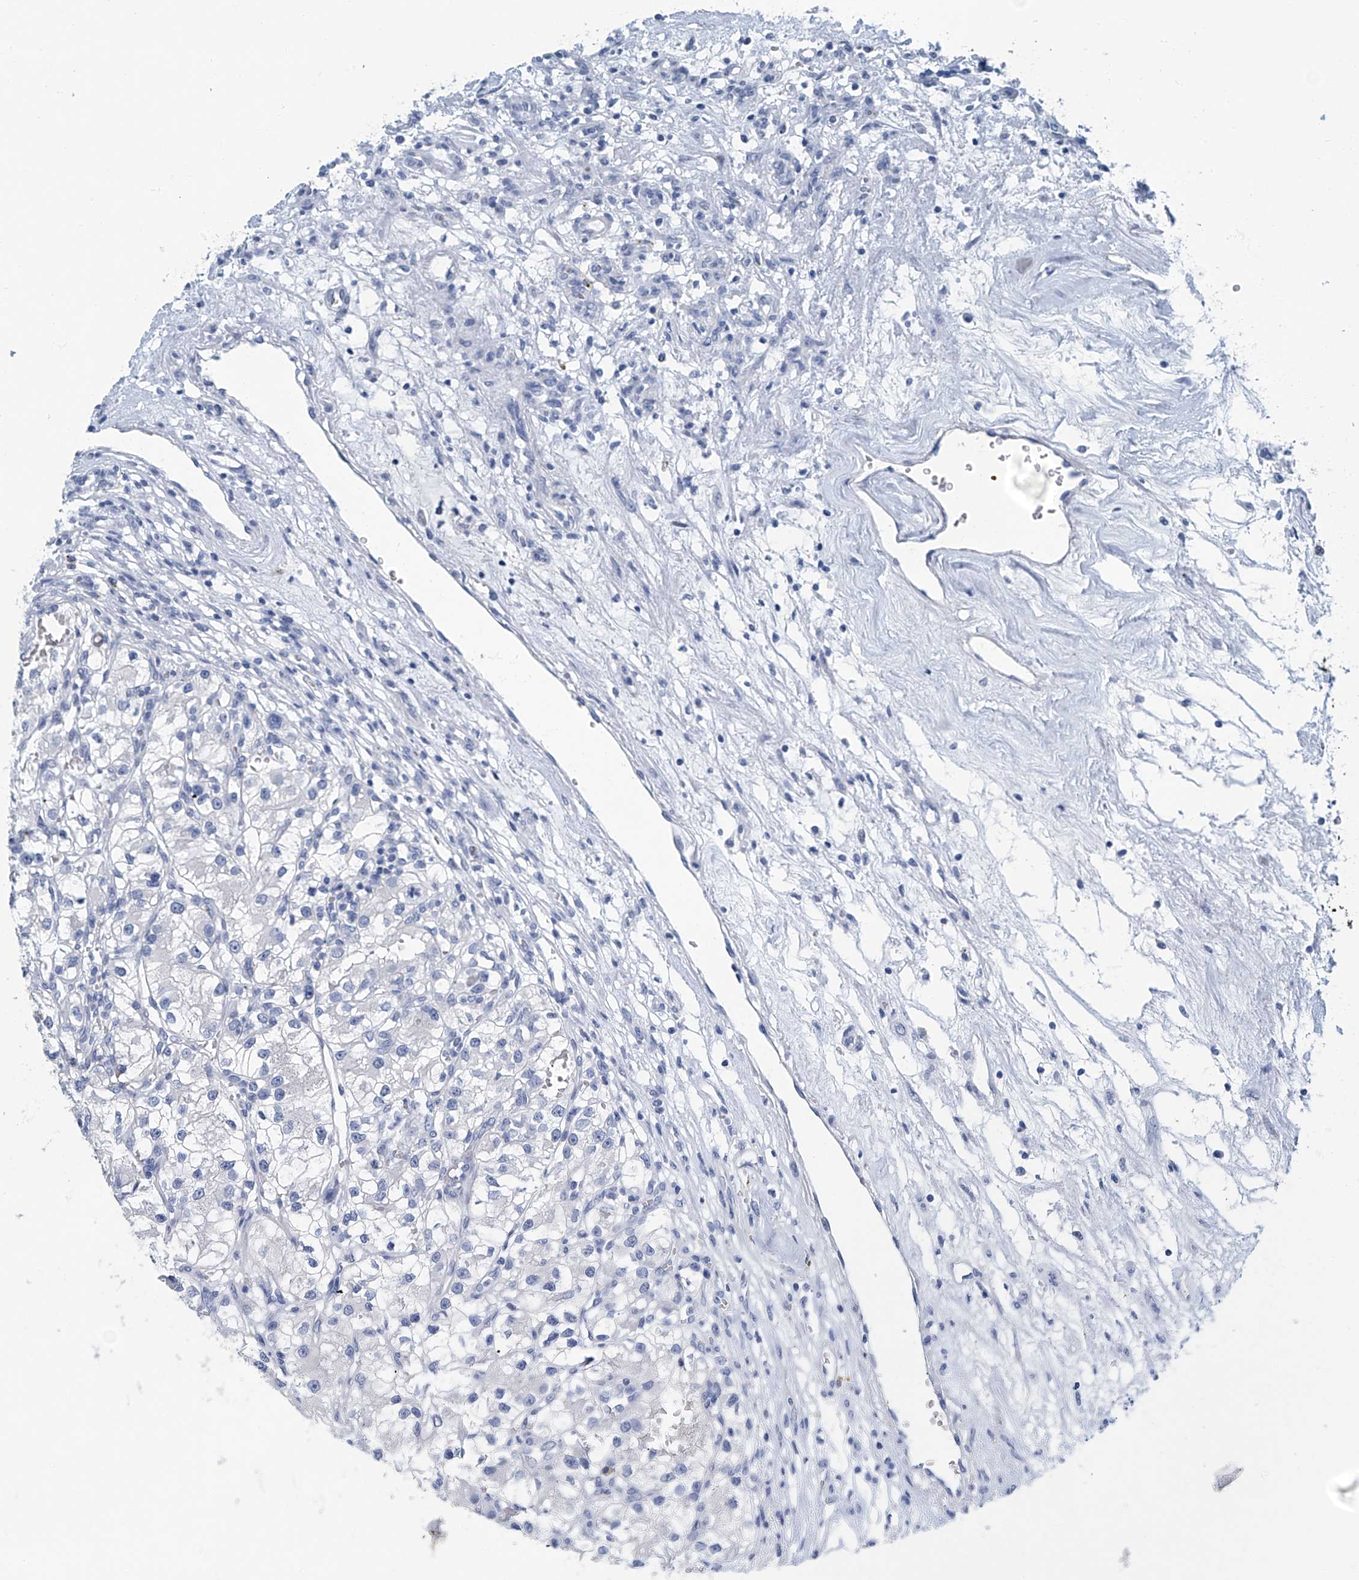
{"staining": {"intensity": "negative", "quantity": "none", "location": "none"}, "tissue": "renal cancer", "cell_type": "Tumor cells", "image_type": "cancer", "snomed": [{"axis": "morphology", "description": "Adenocarcinoma, NOS"}, {"axis": "topography", "description": "Kidney"}], "caption": "Immunohistochemical staining of renal cancer exhibits no significant positivity in tumor cells. (DAB (3,3'-diaminobenzidine) immunohistochemistry (IHC) with hematoxylin counter stain).", "gene": "CYP2A7", "patient": {"sex": "female", "age": 57}}